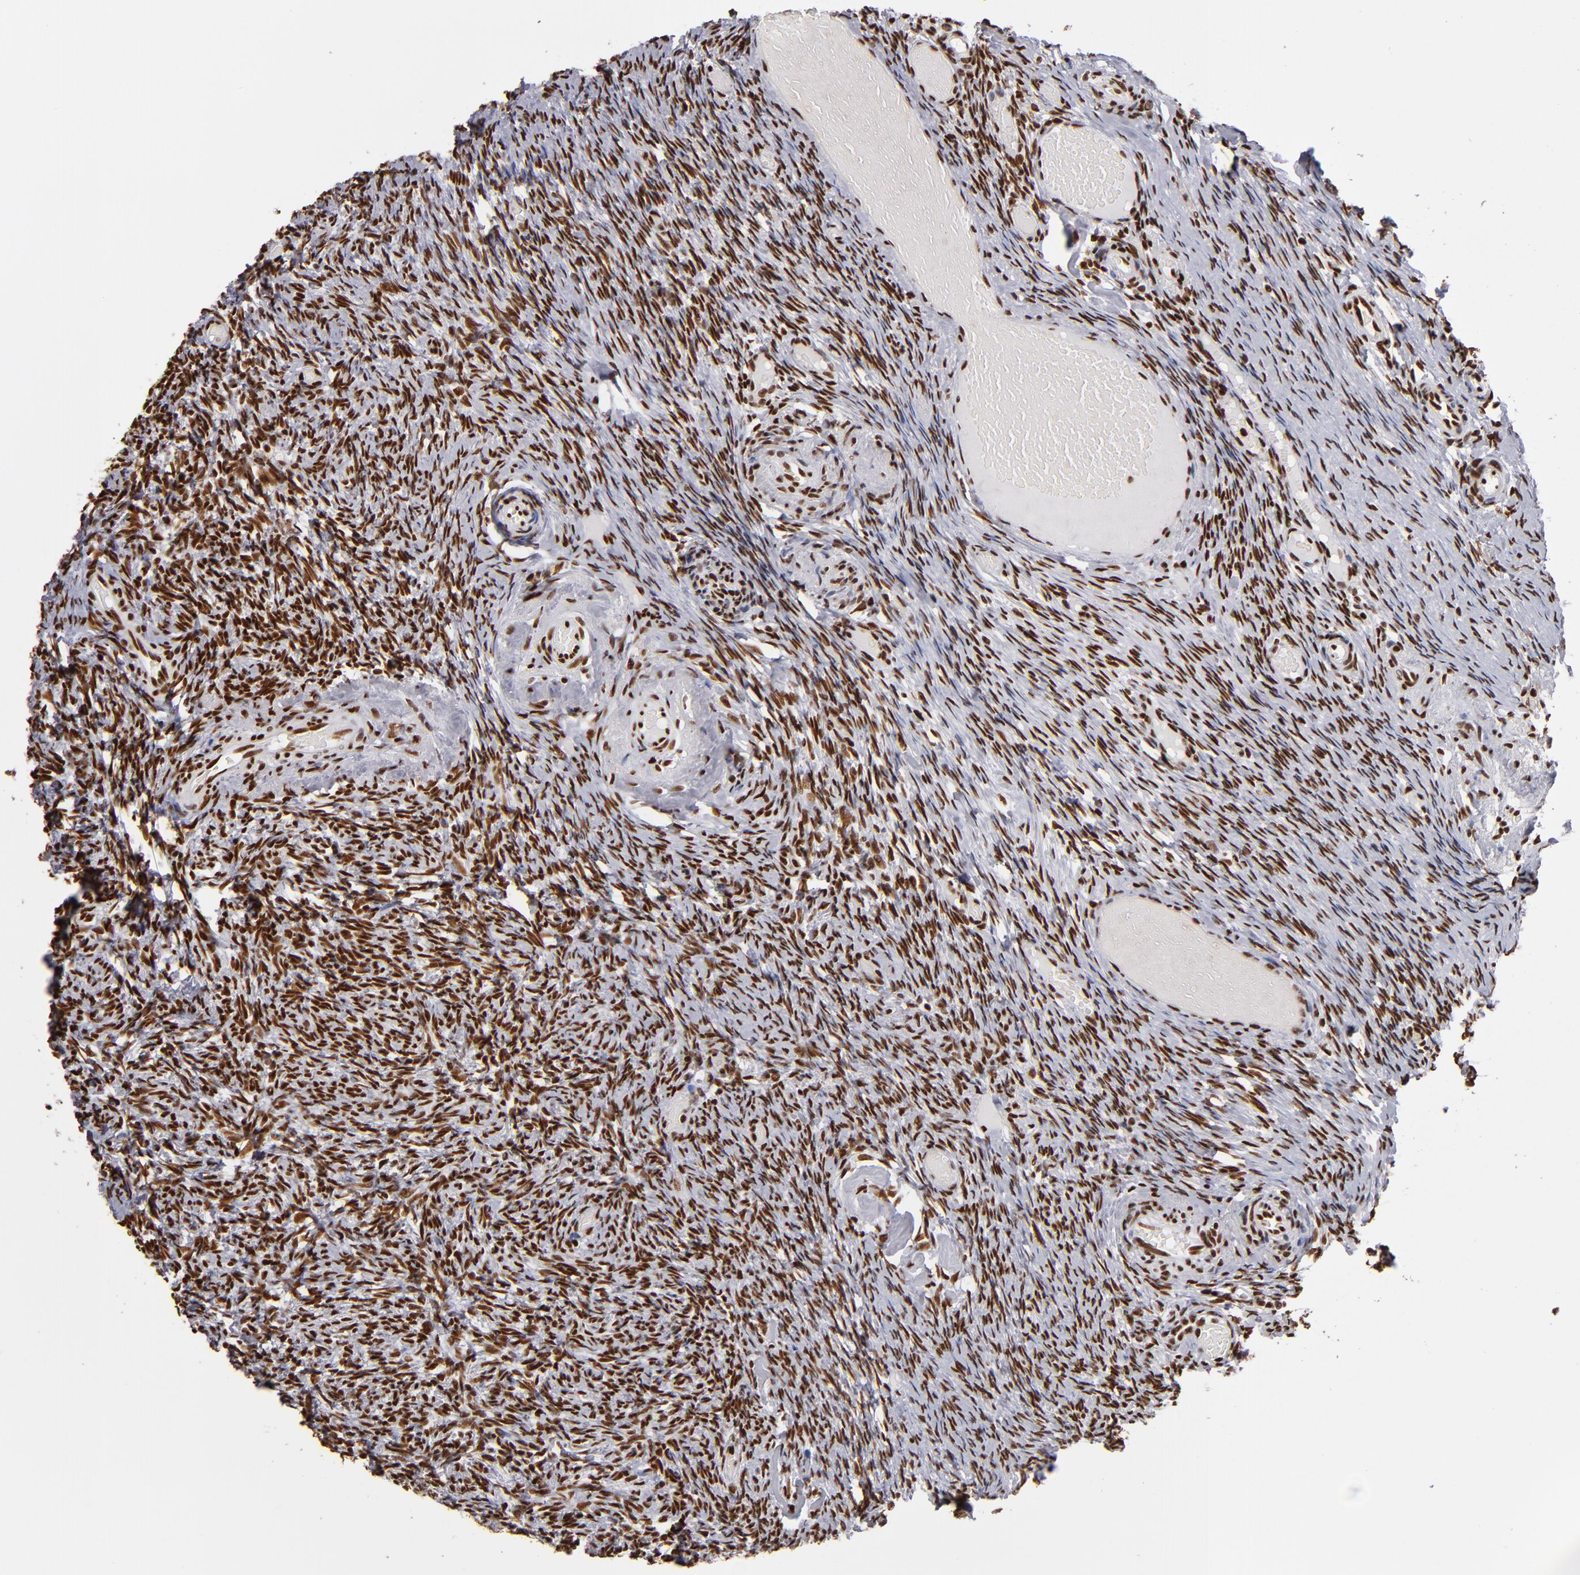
{"staining": {"intensity": "strong", "quantity": ">75%", "location": "nuclear"}, "tissue": "ovary", "cell_type": "Follicle cells", "image_type": "normal", "snomed": [{"axis": "morphology", "description": "Normal tissue, NOS"}, {"axis": "topography", "description": "Ovary"}], "caption": "Protein analysis of benign ovary reveals strong nuclear staining in about >75% of follicle cells. (brown staining indicates protein expression, while blue staining denotes nuclei).", "gene": "MRE11", "patient": {"sex": "female", "age": 60}}